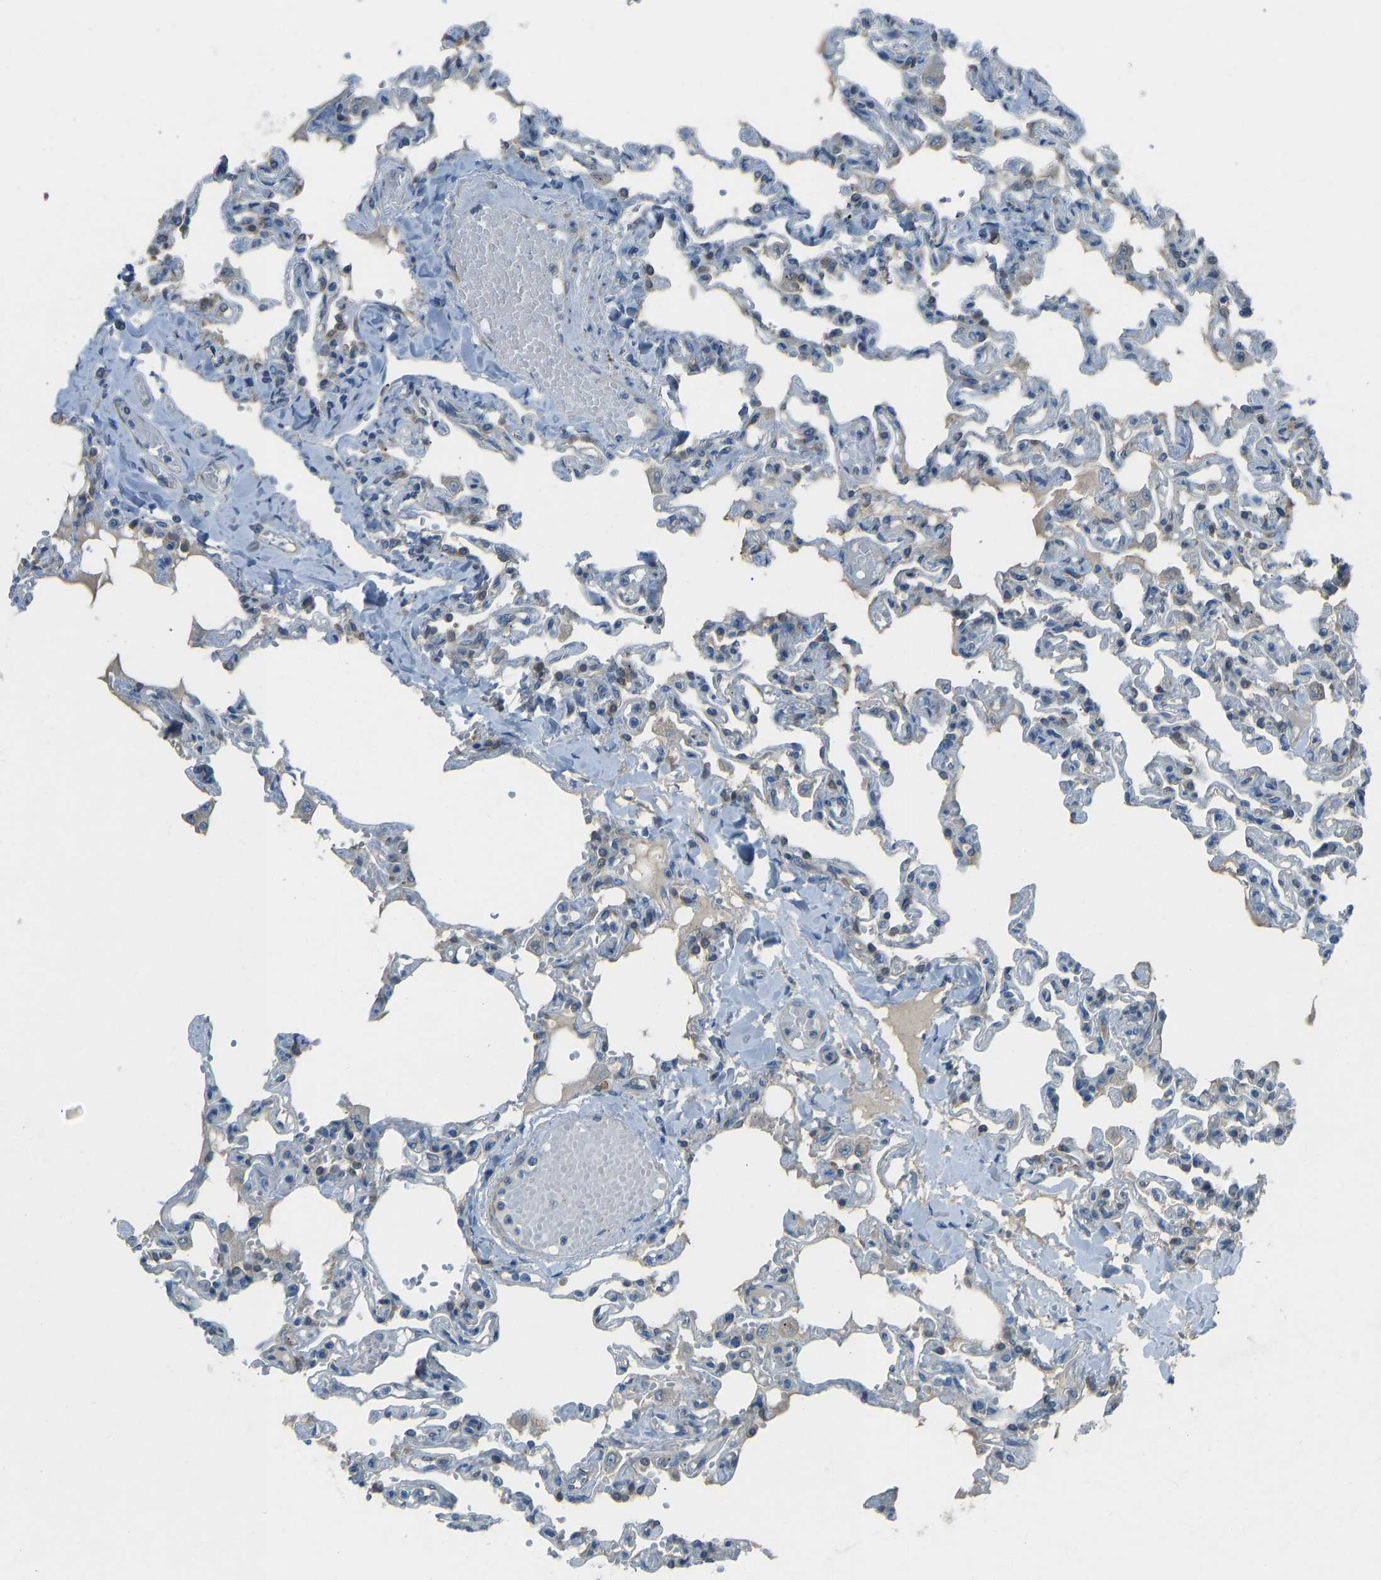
{"staining": {"intensity": "negative", "quantity": "none", "location": "none"}, "tissue": "lung", "cell_type": "Alveolar cells", "image_type": "normal", "snomed": [{"axis": "morphology", "description": "Normal tissue, NOS"}, {"axis": "topography", "description": "Lung"}], "caption": "Immunohistochemical staining of normal human lung reveals no significant staining in alveolar cells. The staining is performed using DAB (3,3'-diaminobenzidine) brown chromogen with nuclei counter-stained in using hematoxylin.", "gene": "STAU2", "patient": {"sex": "male", "age": 21}}